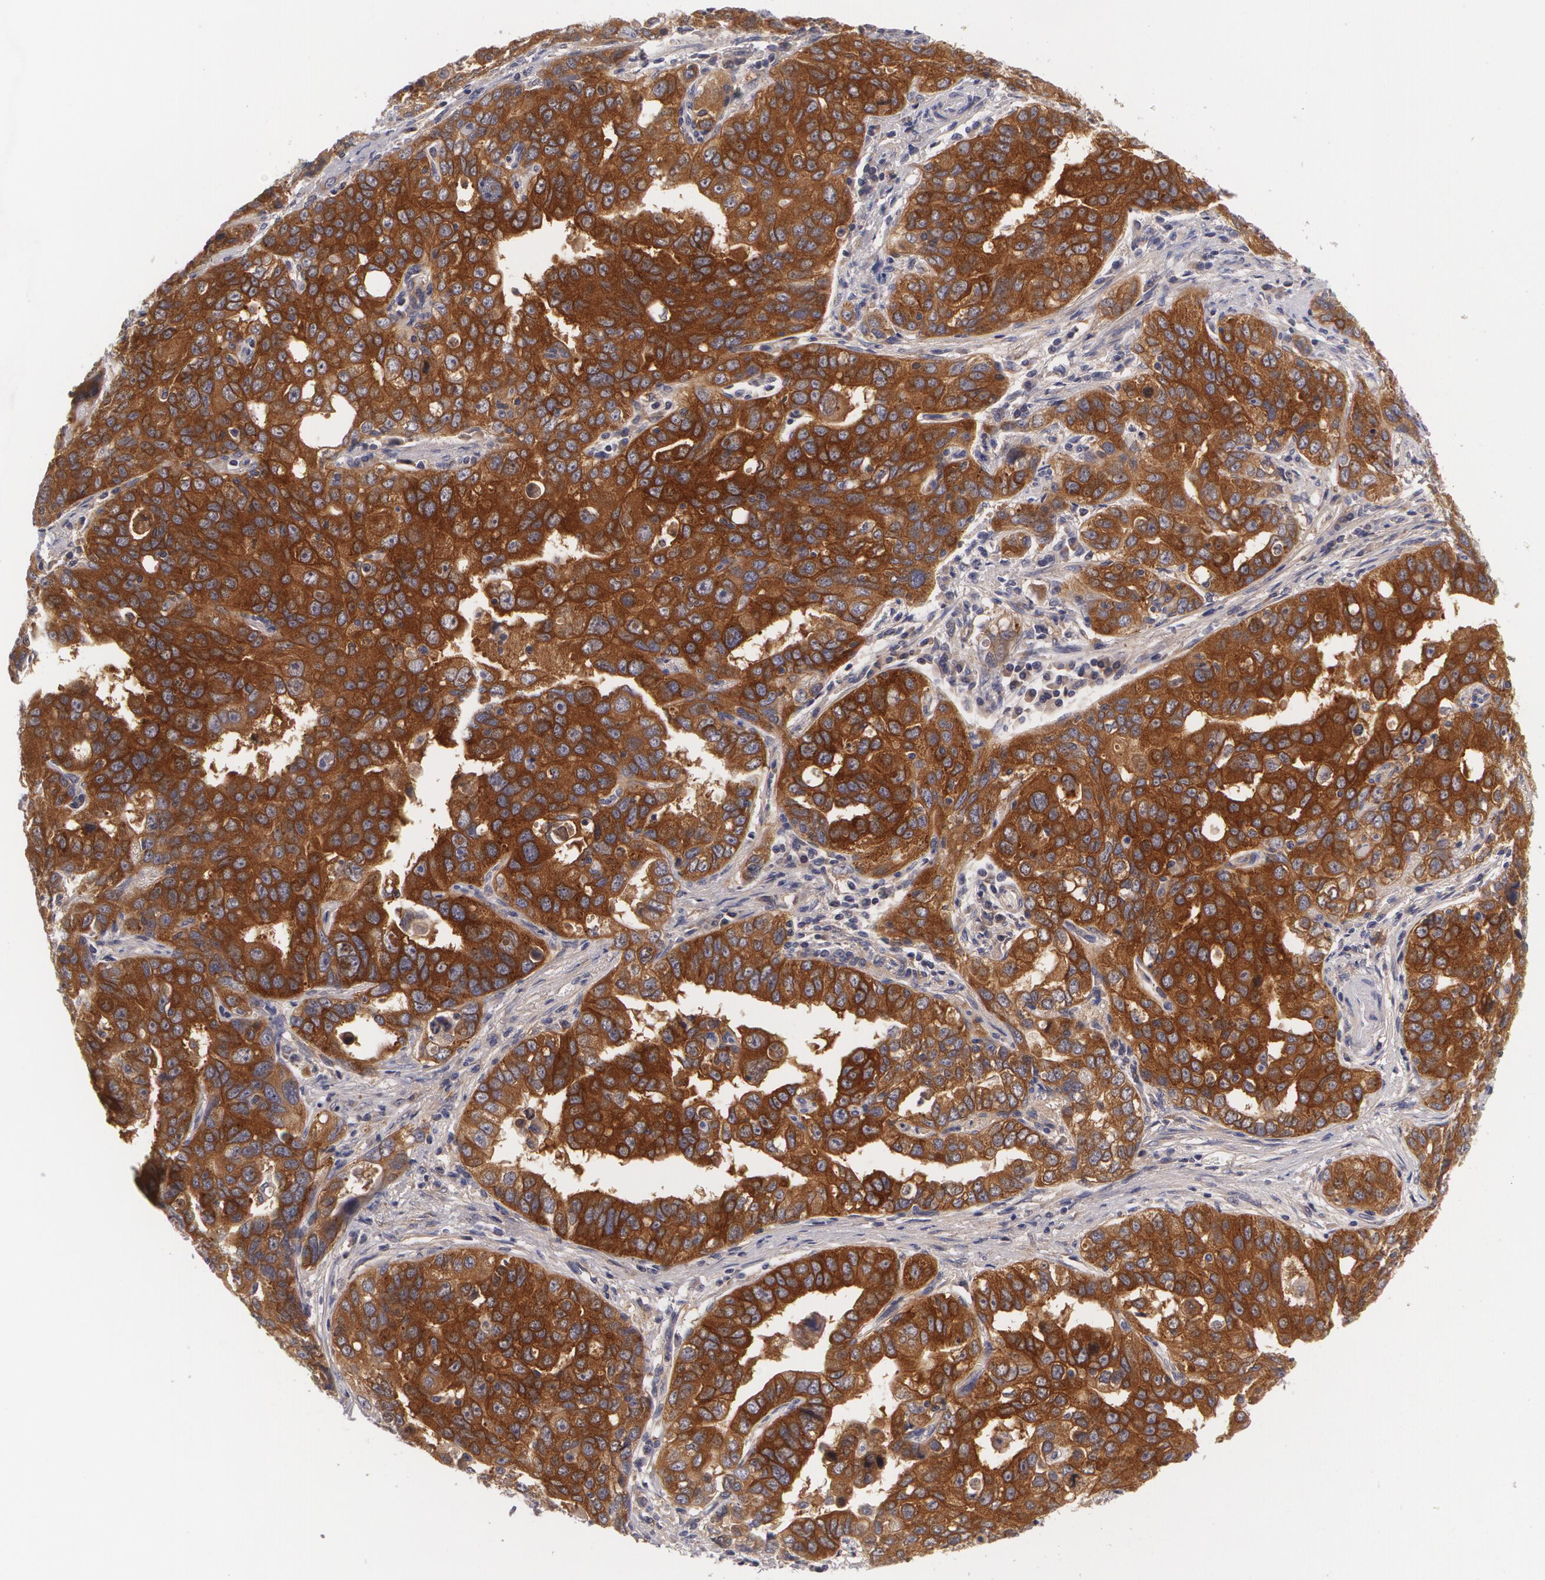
{"staining": {"intensity": "strong", "quantity": ">75%", "location": "cytoplasmic/membranous"}, "tissue": "stomach cancer", "cell_type": "Tumor cells", "image_type": "cancer", "snomed": [{"axis": "morphology", "description": "Adenocarcinoma, NOS"}, {"axis": "topography", "description": "Stomach, upper"}], "caption": "Adenocarcinoma (stomach) stained with a protein marker shows strong staining in tumor cells.", "gene": "CASK", "patient": {"sex": "male", "age": 76}}